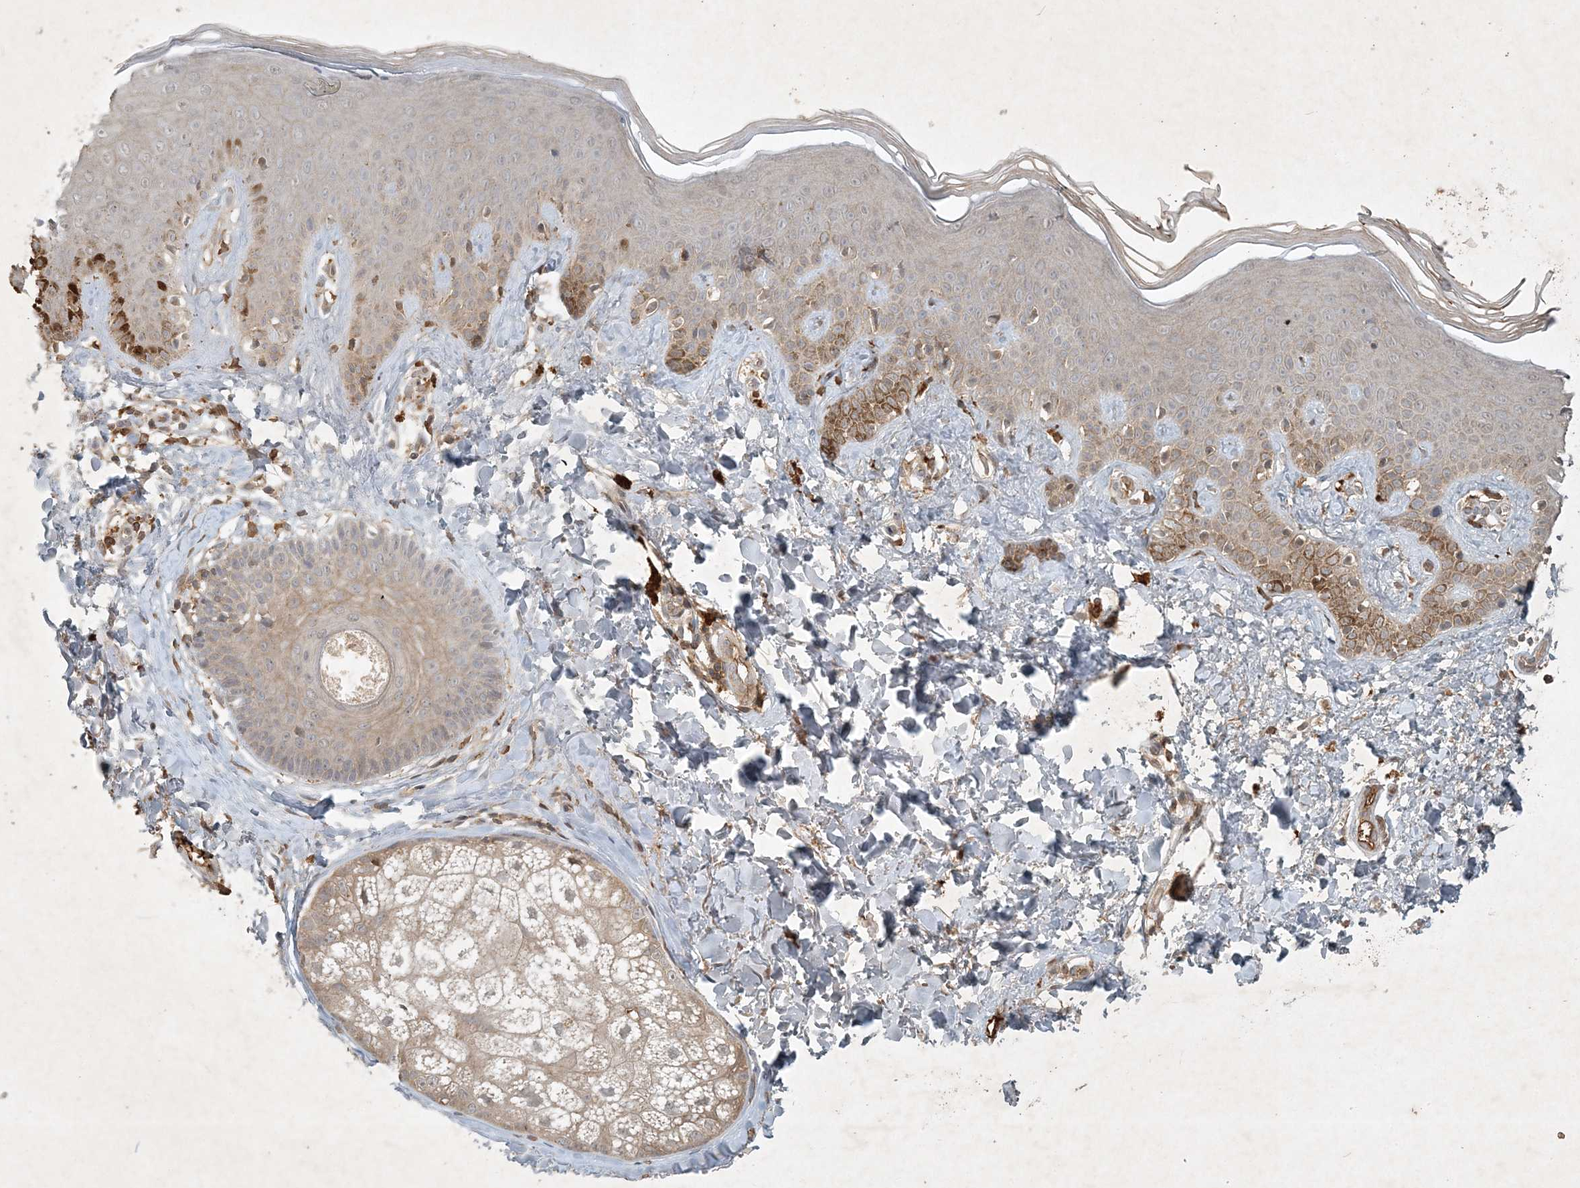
{"staining": {"intensity": "moderate", "quantity": ">75%", "location": "cytoplasmic/membranous"}, "tissue": "skin", "cell_type": "Fibroblasts", "image_type": "normal", "snomed": [{"axis": "morphology", "description": "Normal tissue, NOS"}, {"axis": "topography", "description": "Skin"}], "caption": "A brown stain labels moderate cytoplasmic/membranous positivity of a protein in fibroblasts of unremarkable human skin. (IHC, brightfield microscopy, high magnification).", "gene": "TNFAIP6", "patient": {"sex": "male", "age": 52}}